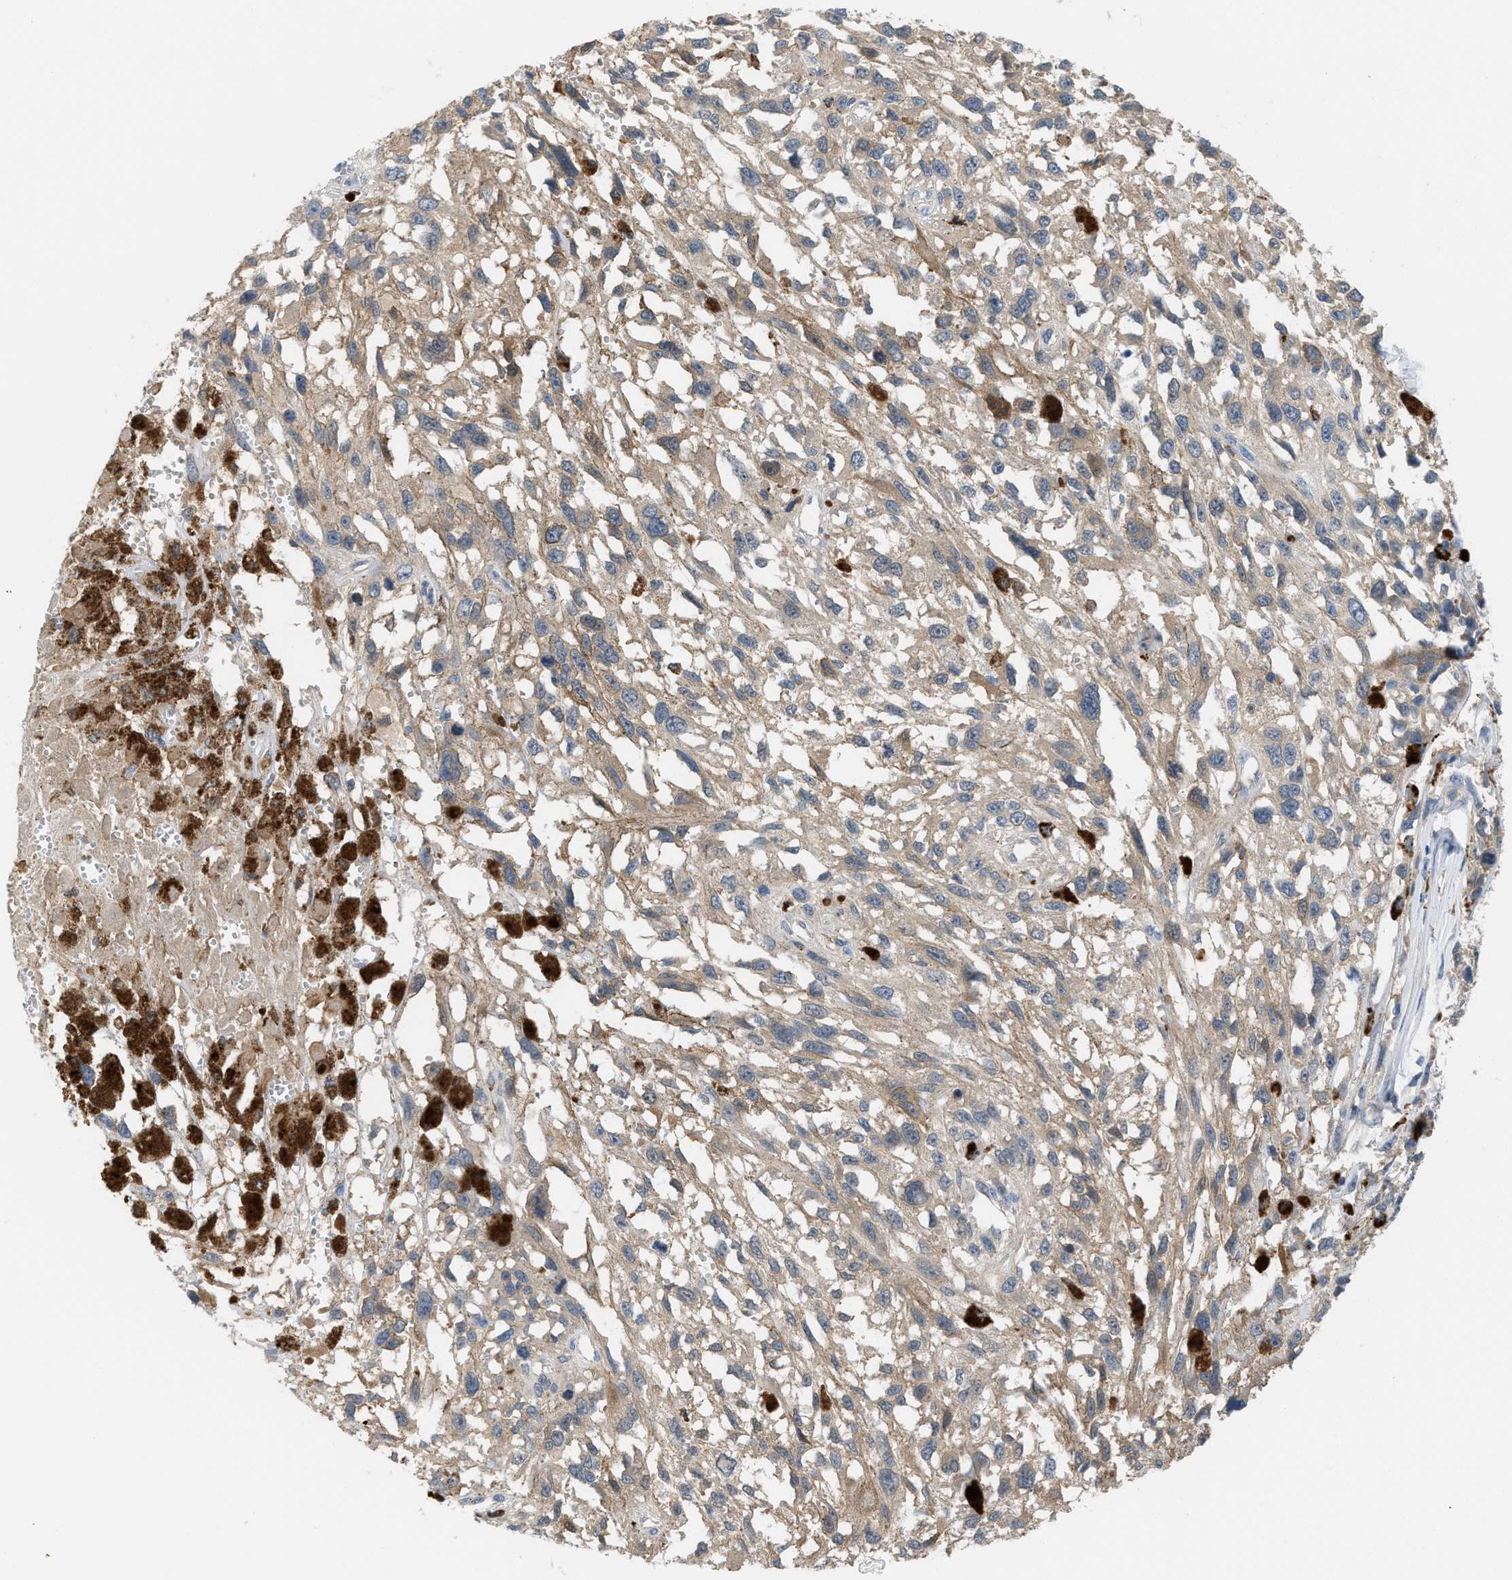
{"staining": {"intensity": "weak", "quantity": ">75%", "location": "cytoplasmic/membranous"}, "tissue": "melanoma", "cell_type": "Tumor cells", "image_type": "cancer", "snomed": [{"axis": "morphology", "description": "Malignant melanoma, Metastatic site"}, {"axis": "topography", "description": "Lymph node"}], "caption": "DAB immunohistochemical staining of melanoma displays weak cytoplasmic/membranous protein staining in about >75% of tumor cells.", "gene": "CSTB", "patient": {"sex": "male", "age": 59}}